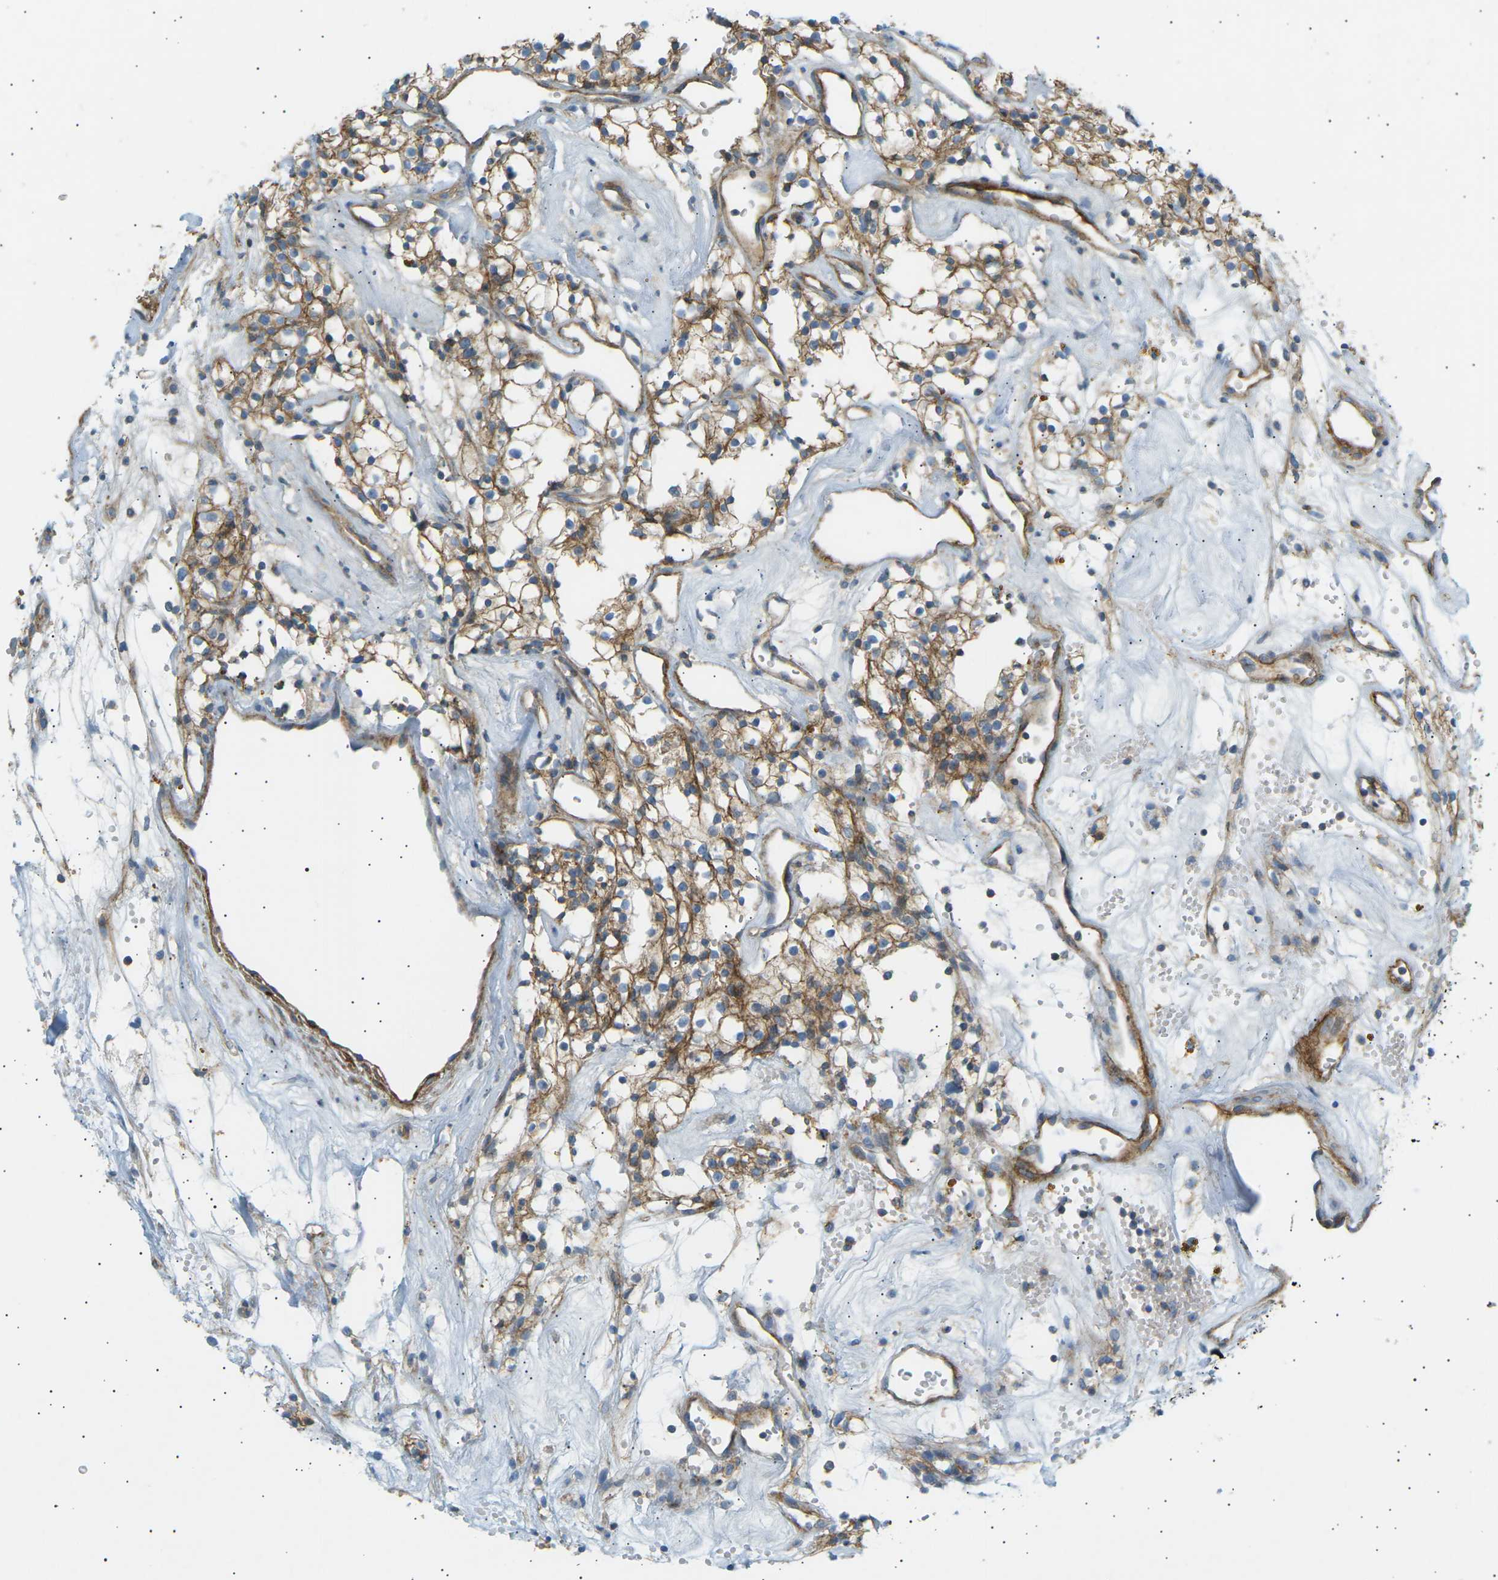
{"staining": {"intensity": "moderate", "quantity": ">75%", "location": "cytoplasmic/membranous"}, "tissue": "renal cancer", "cell_type": "Tumor cells", "image_type": "cancer", "snomed": [{"axis": "morphology", "description": "Adenocarcinoma, NOS"}, {"axis": "topography", "description": "Kidney"}], "caption": "A brown stain labels moderate cytoplasmic/membranous staining of a protein in human renal cancer tumor cells.", "gene": "ATP2B4", "patient": {"sex": "male", "age": 59}}